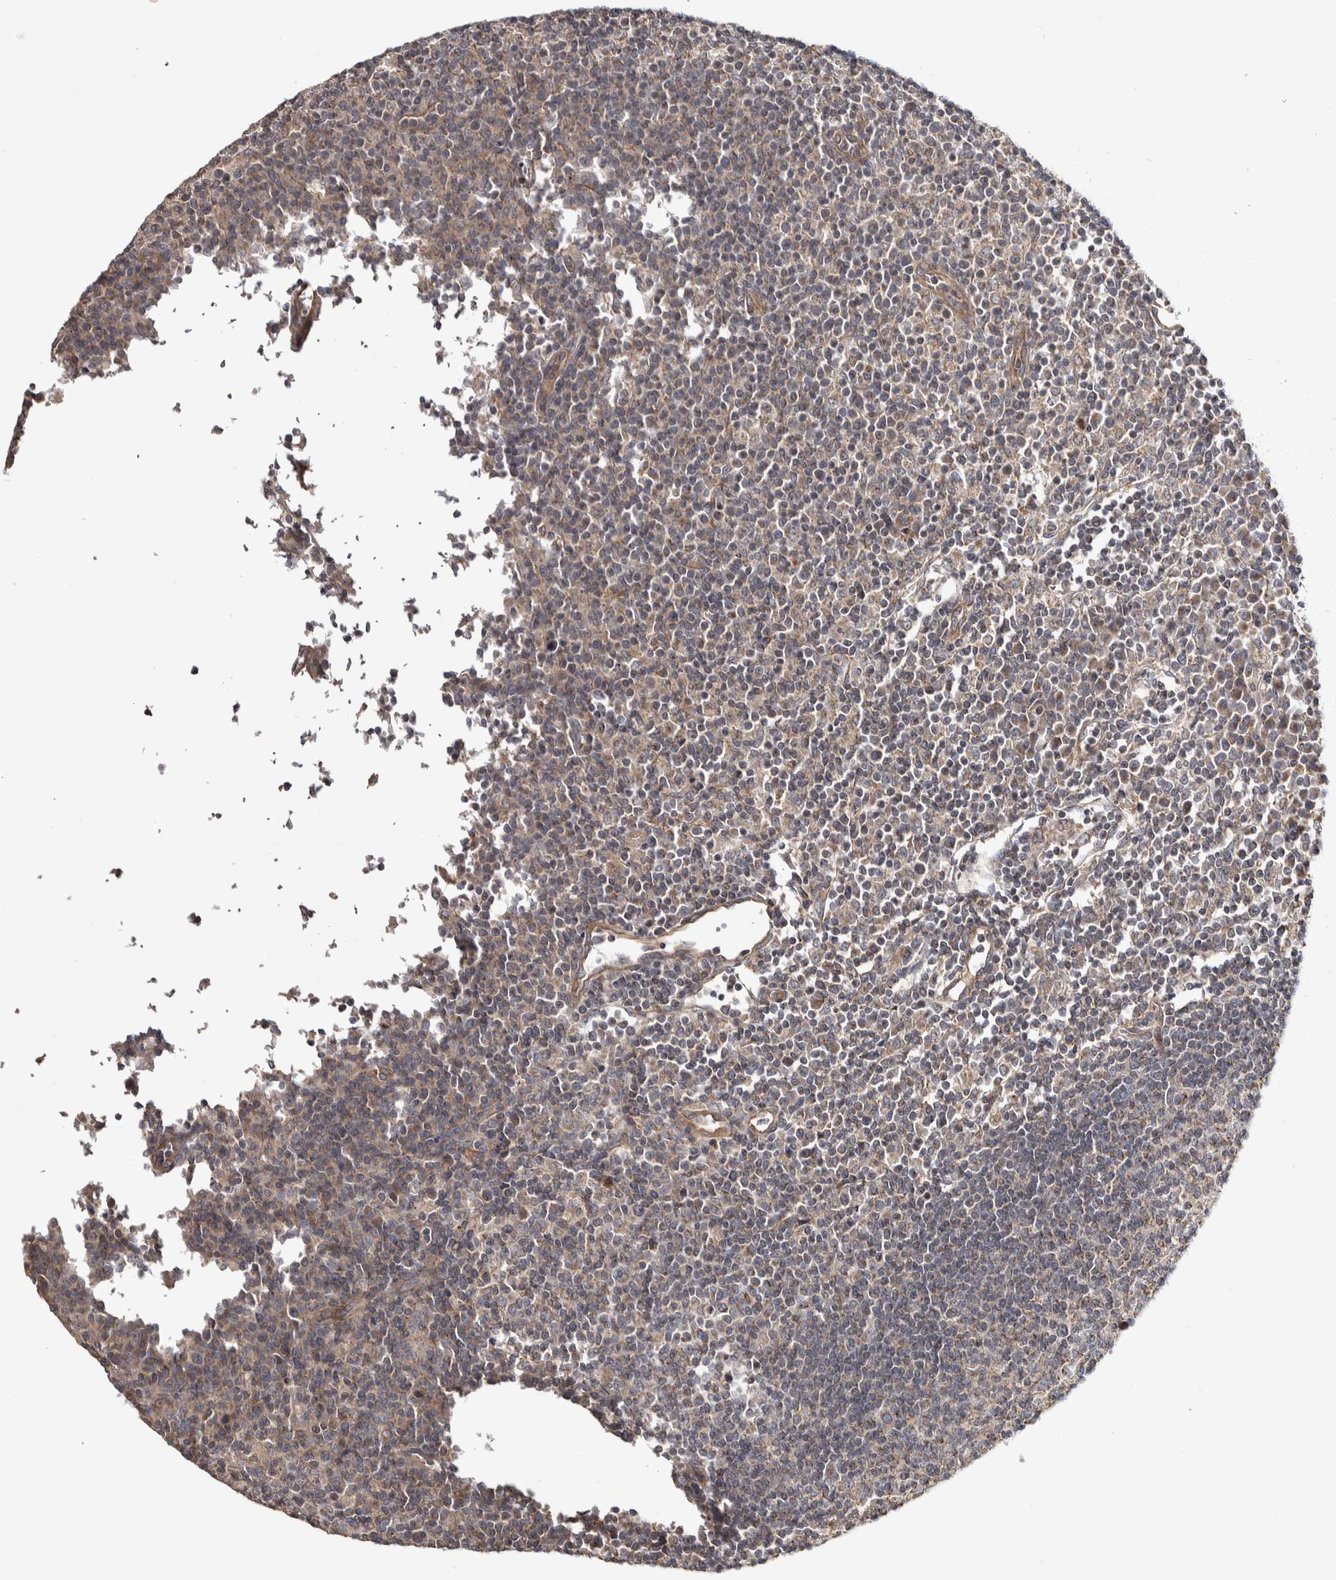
{"staining": {"intensity": "weak", "quantity": "<25%", "location": "cytoplasmic/membranous"}, "tissue": "lymph node", "cell_type": "Germinal center cells", "image_type": "normal", "snomed": [{"axis": "morphology", "description": "Normal tissue, NOS"}, {"axis": "morphology", "description": "Inflammation, NOS"}, {"axis": "topography", "description": "Lymph node"}], "caption": "This micrograph is of normal lymph node stained with immunohistochemistry (IHC) to label a protein in brown with the nuclei are counter-stained blue. There is no expression in germinal center cells.", "gene": "CHMP4C", "patient": {"sex": "male", "age": 55}}